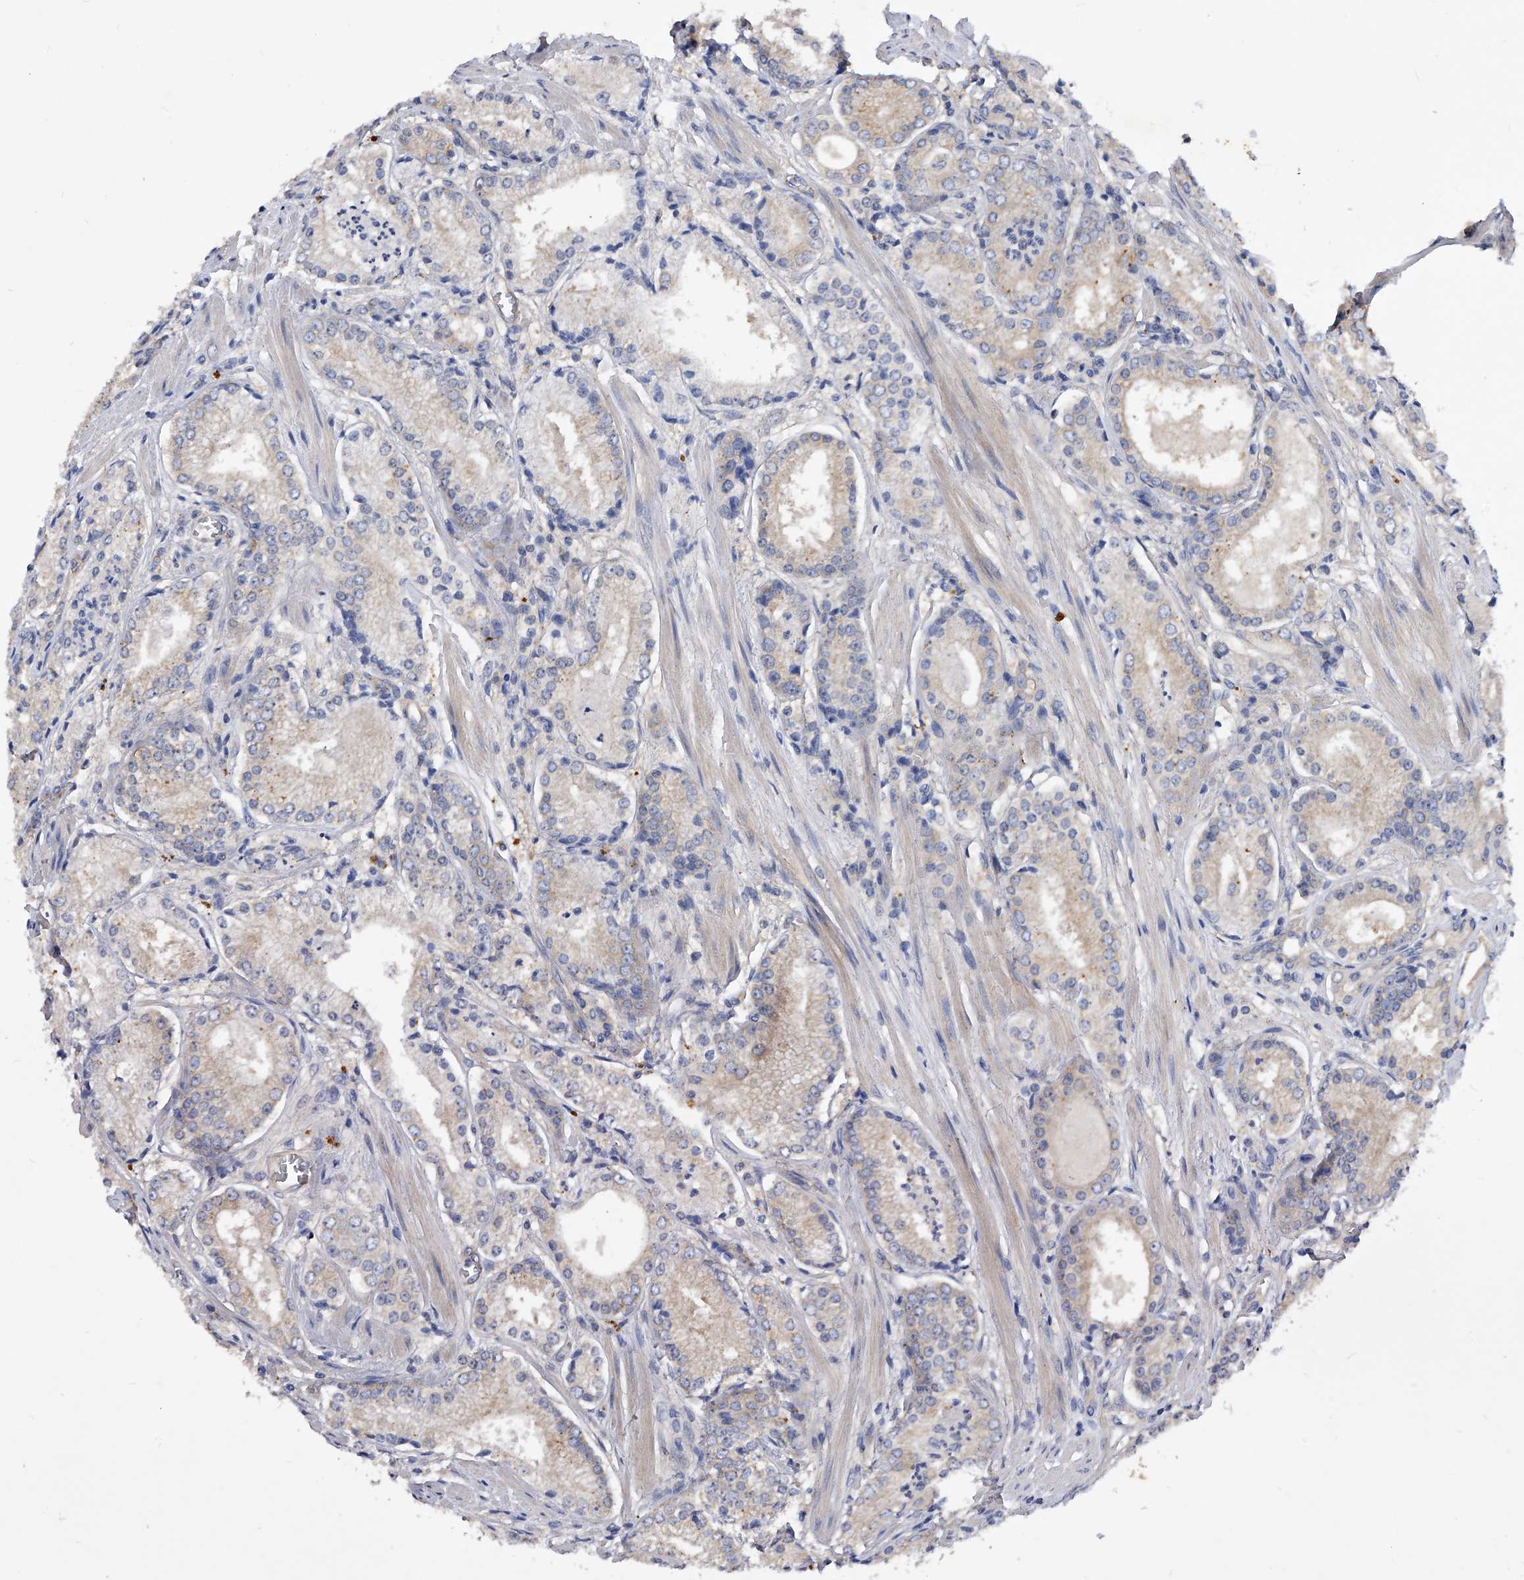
{"staining": {"intensity": "negative", "quantity": "none", "location": "none"}, "tissue": "prostate cancer", "cell_type": "Tumor cells", "image_type": "cancer", "snomed": [{"axis": "morphology", "description": "Adenocarcinoma, Low grade"}, {"axis": "topography", "description": "Prostate"}], "caption": "A micrograph of human adenocarcinoma (low-grade) (prostate) is negative for staining in tumor cells.", "gene": "PPP5C", "patient": {"sex": "male", "age": 54}}